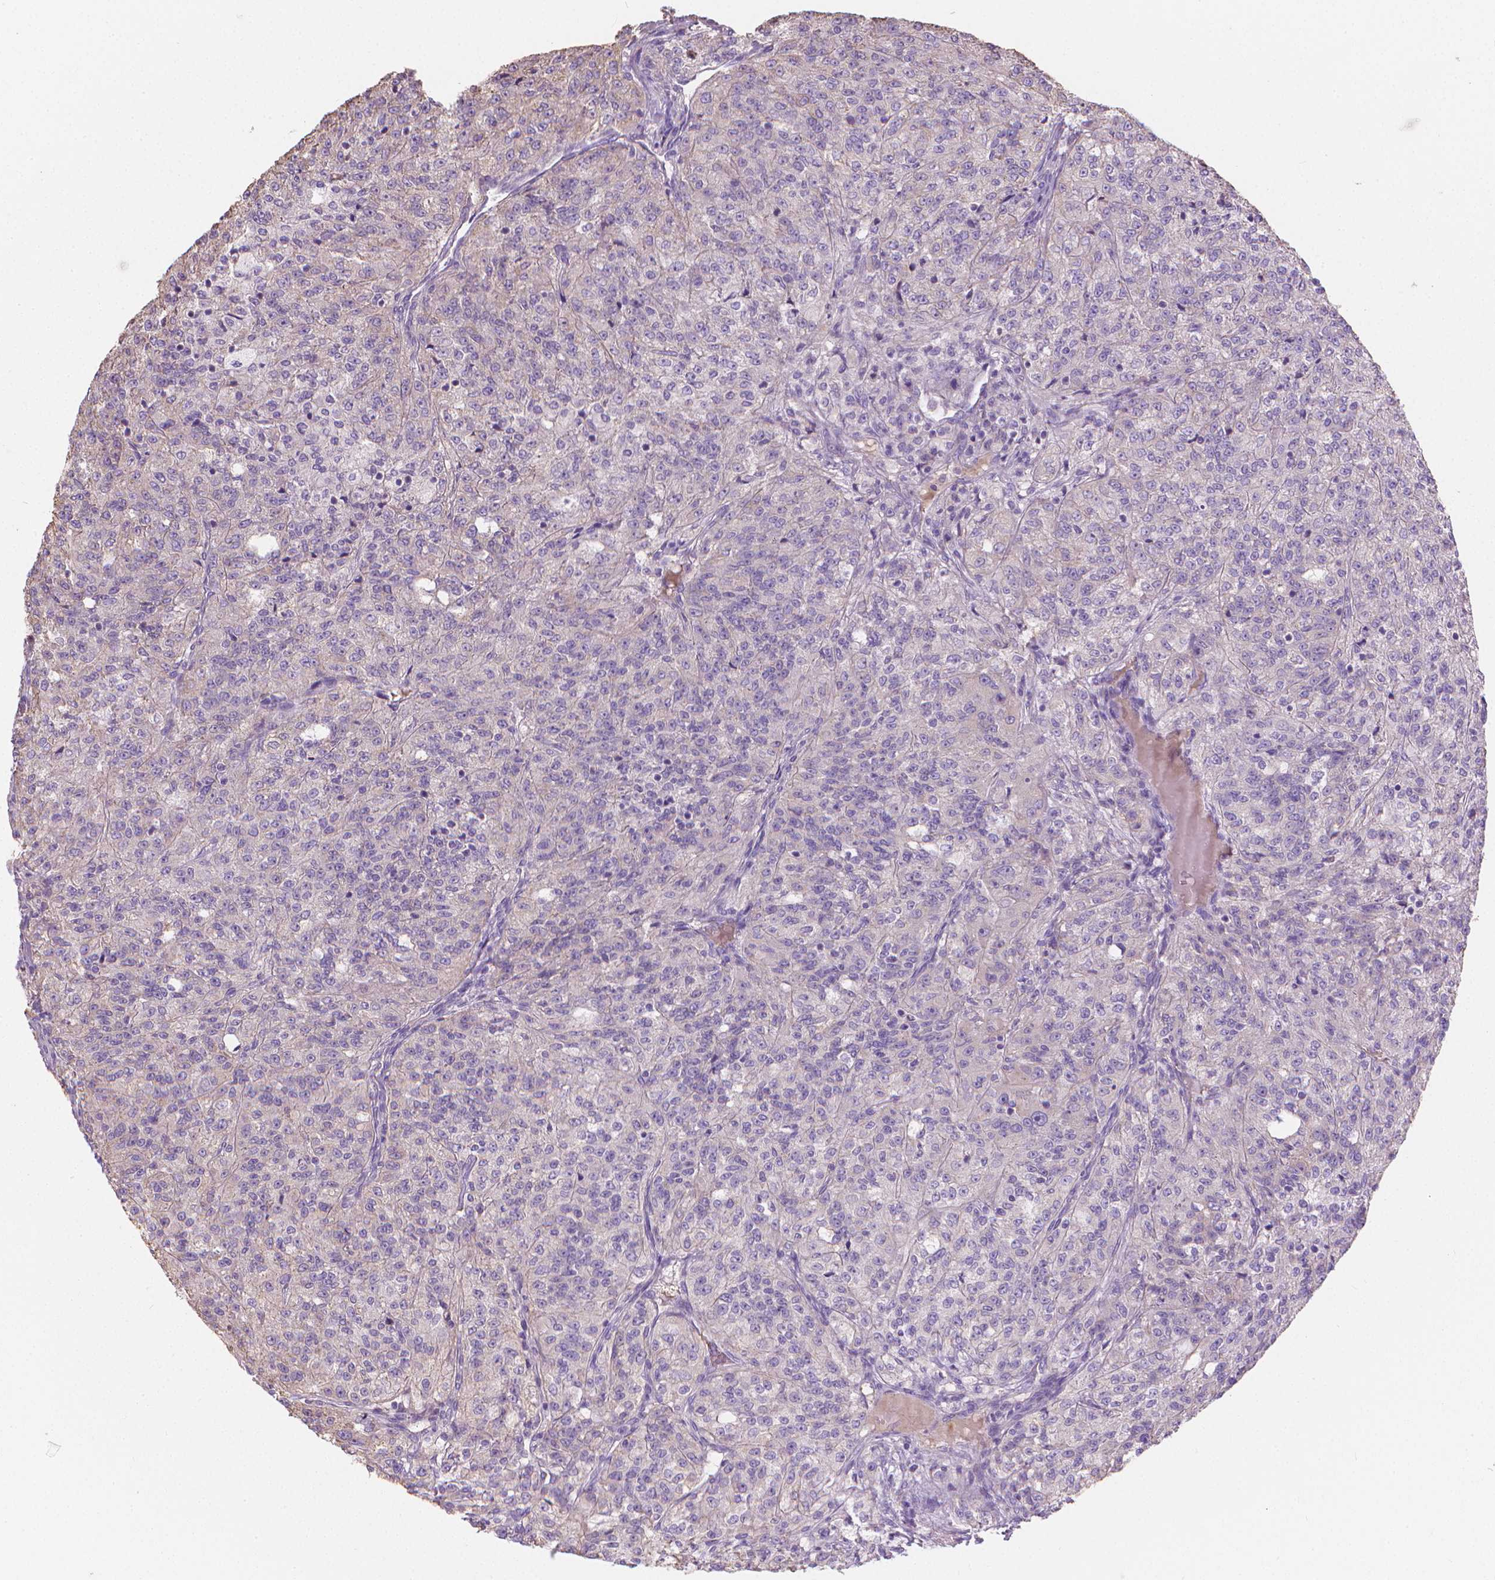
{"staining": {"intensity": "negative", "quantity": "none", "location": "none"}, "tissue": "renal cancer", "cell_type": "Tumor cells", "image_type": "cancer", "snomed": [{"axis": "morphology", "description": "Adenocarcinoma, NOS"}, {"axis": "topography", "description": "Kidney"}], "caption": "IHC histopathology image of neoplastic tissue: renal adenocarcinoma stained with DAB reveals no significant protein expression in tumor cells. (Stains: DAB immunohistochemistry (IHC) with hematoxylin counter stain, Microscopy: brightfield microscopy at high magnification).", "gene": "CABCOCO1", "patient": {"sex": "female", "age": 63}}